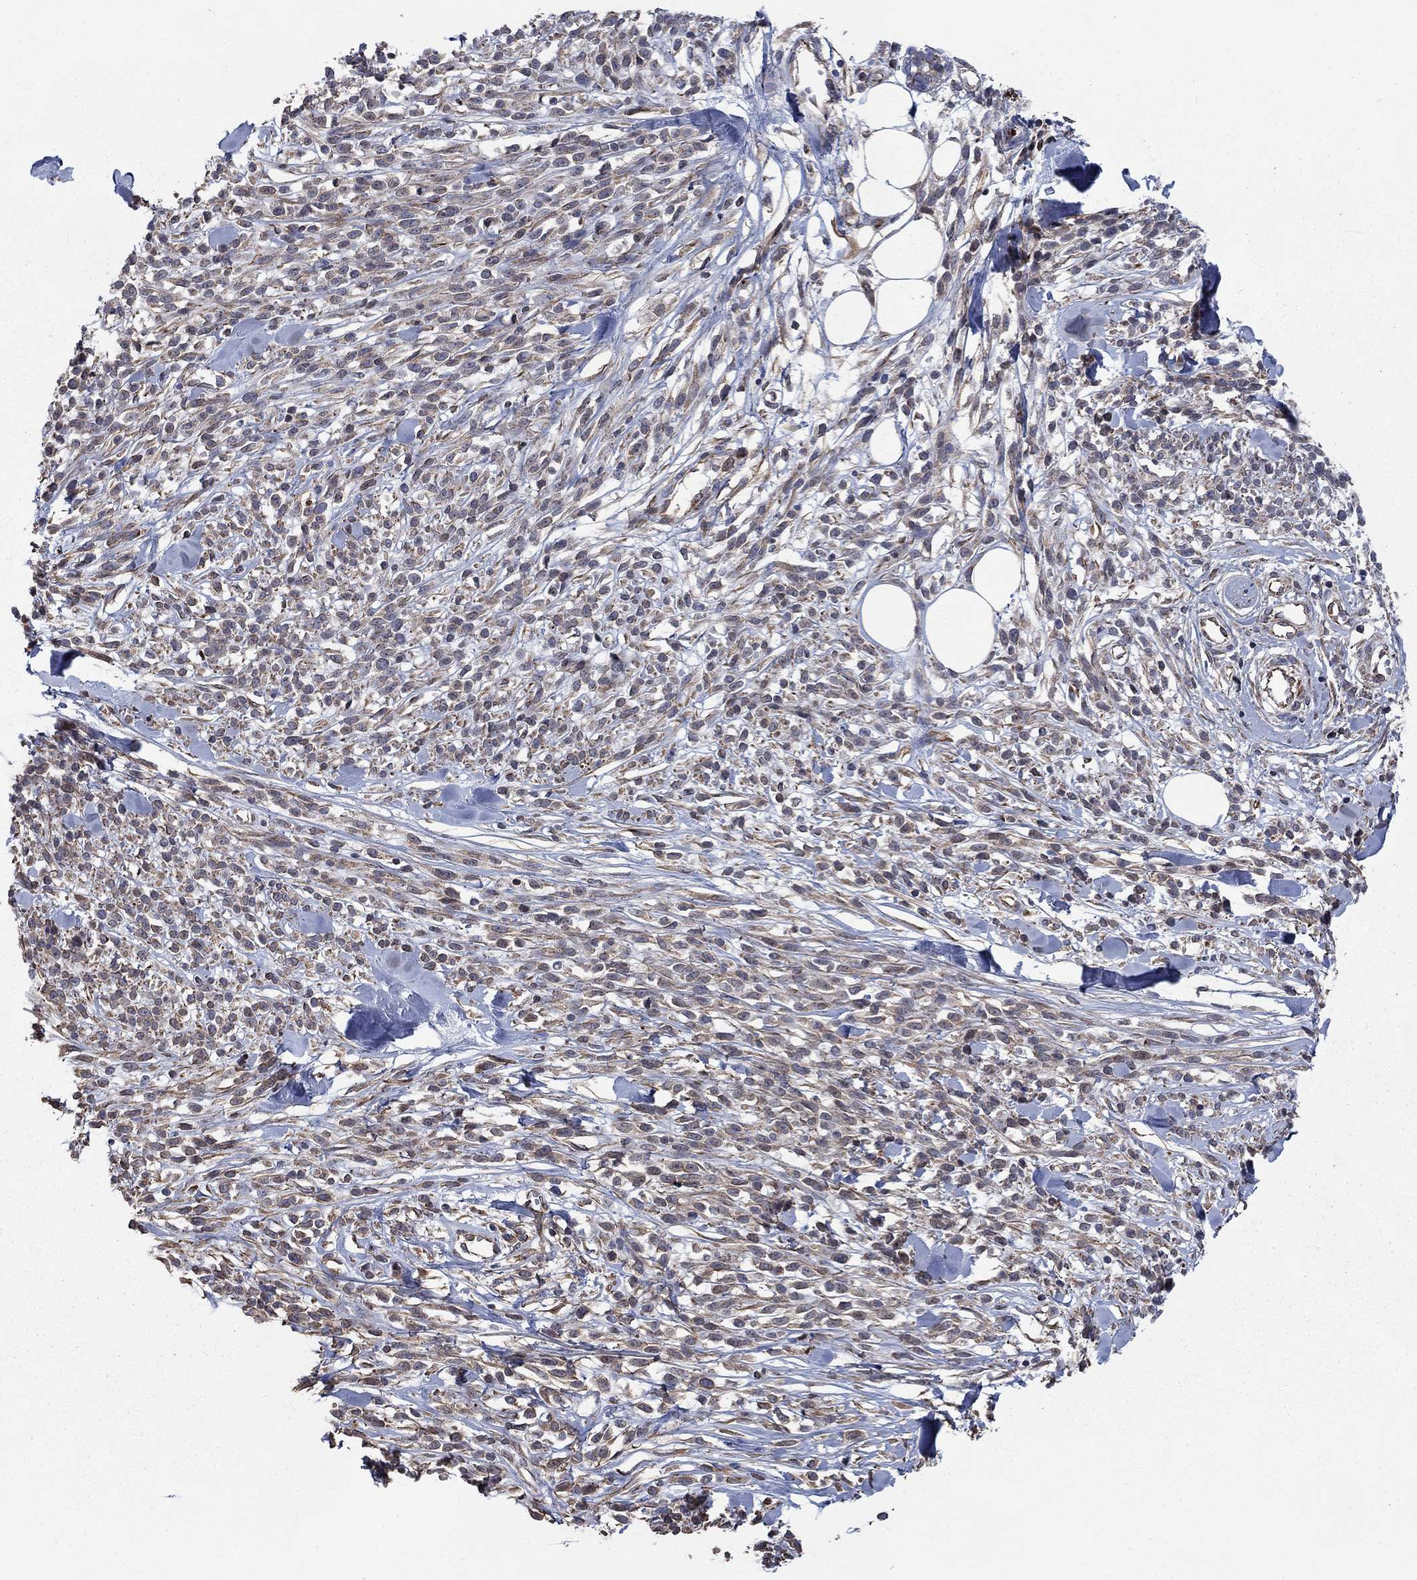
{"staining": {"intensity": "negative", "quantity": "none", "location": "none"}, "tissue": "melanoma", "cell_type": "Tumor cells", "image_type": "cancer", "snomed": [{"axis": "morphology", "description": "Malignant melanoma, NOS"}, {"axis": "topography", "description": "Skin"}, {"axis": "topography", "description": "Skin of trunk"}], "caption": "Immunohistochemistry of human melanoma shows no staining in tumor cells. The staining is performed using DAB (3,3'-diaminobenzidine) brown chromogen with nuclei counter-stained in using hematoxylin.", "gene": "NDUFC1", "patient": {"sex": "male", "age": 74}}